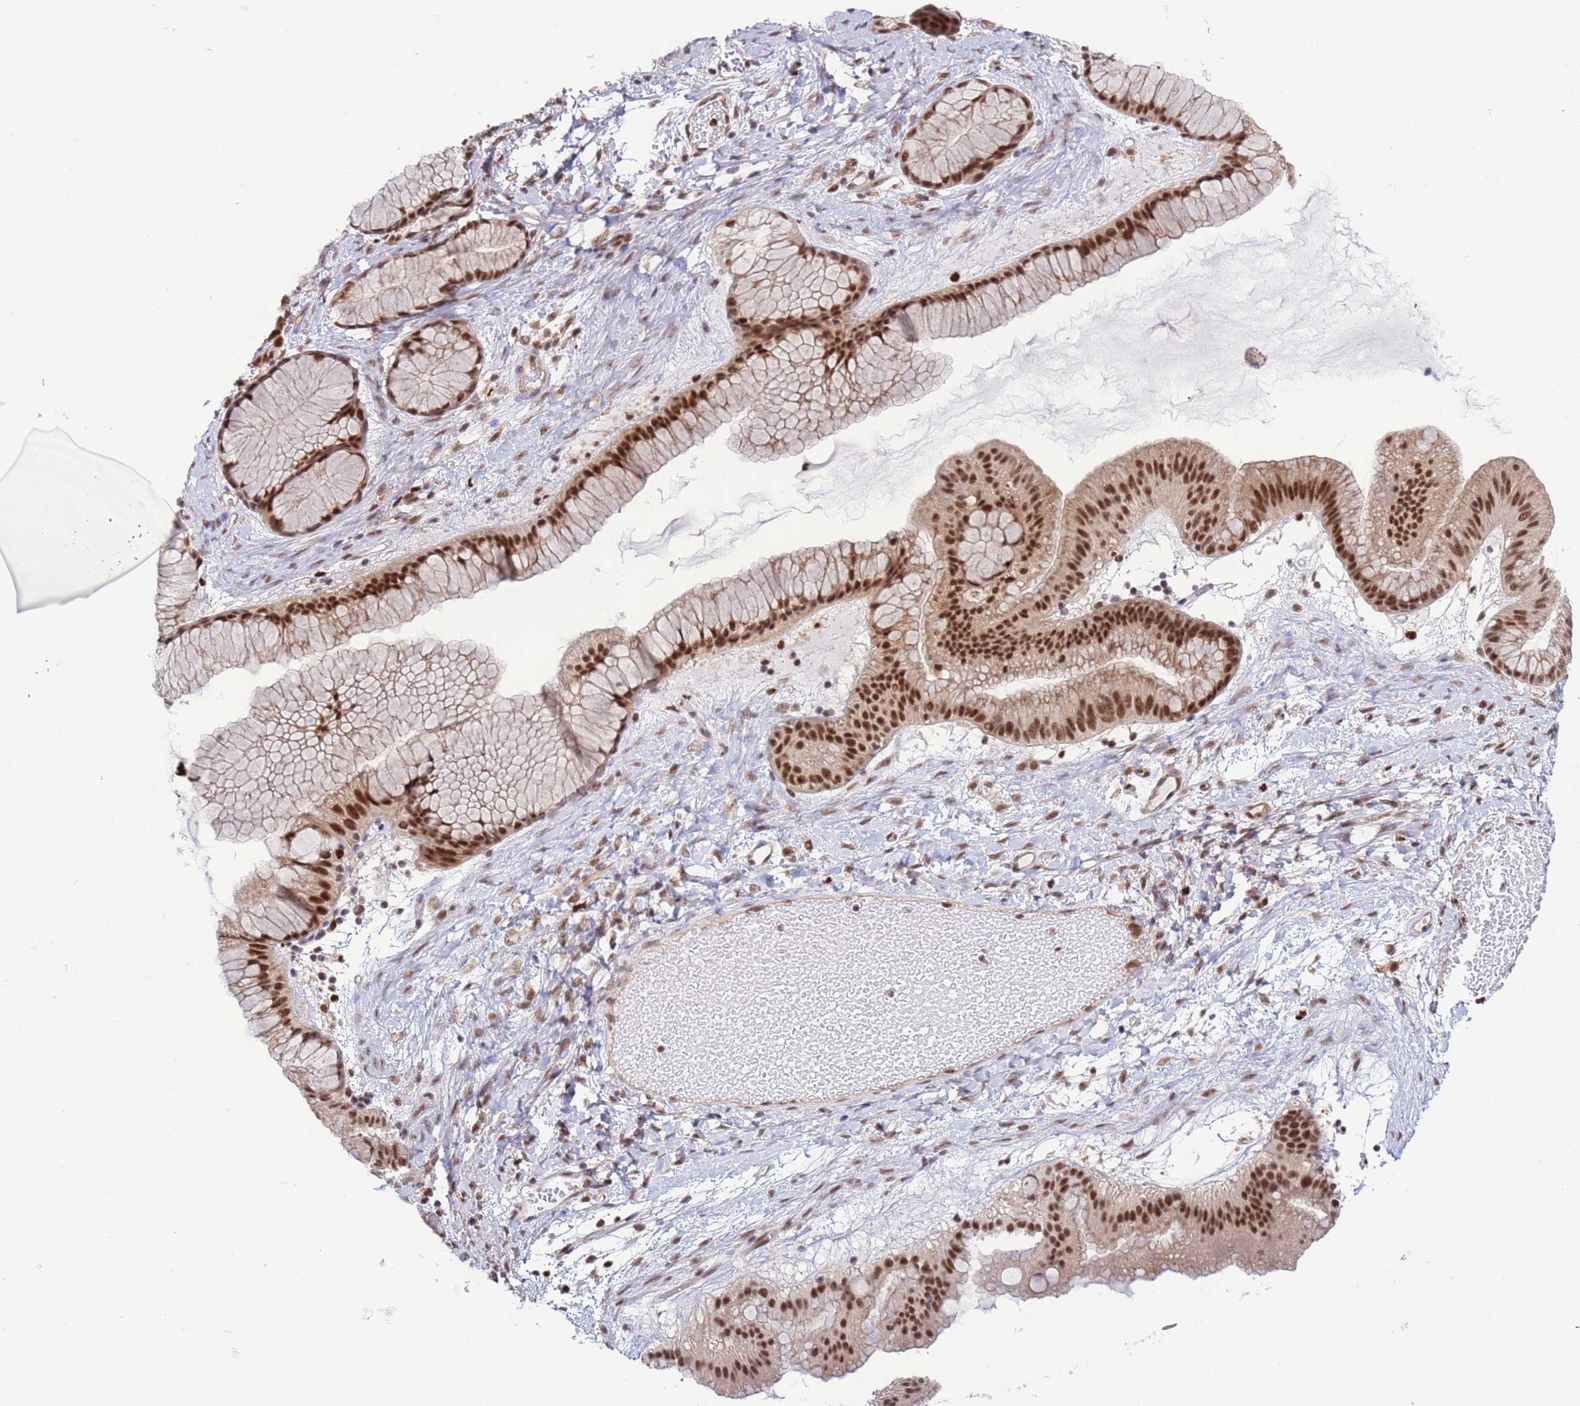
{"staining": {"intensity": "strong", "quantity": ">75%", "location": "nuclear"}, "tissue": "ovarian cancer", "cell_type": "Tumor cells", "image_type": "cancer", "snomed": [{"axis": "morphology", "description": "Cystadenocarcinoma, mucinous, NOS"}, {"axis": "topography", "description": "Ovary"}], "caption": "Ovarian mucinous cystadenocarcinoma stained with DAB immunohistochemistry (IHC) exhibits high levels of strong nuclear staining in about >75% of tumor cells. (DAB IHC, brown staining for protein, blue staining for nuclei).", "gene": "PRPF6", "patient": {"sex": "female", "age": 61}}